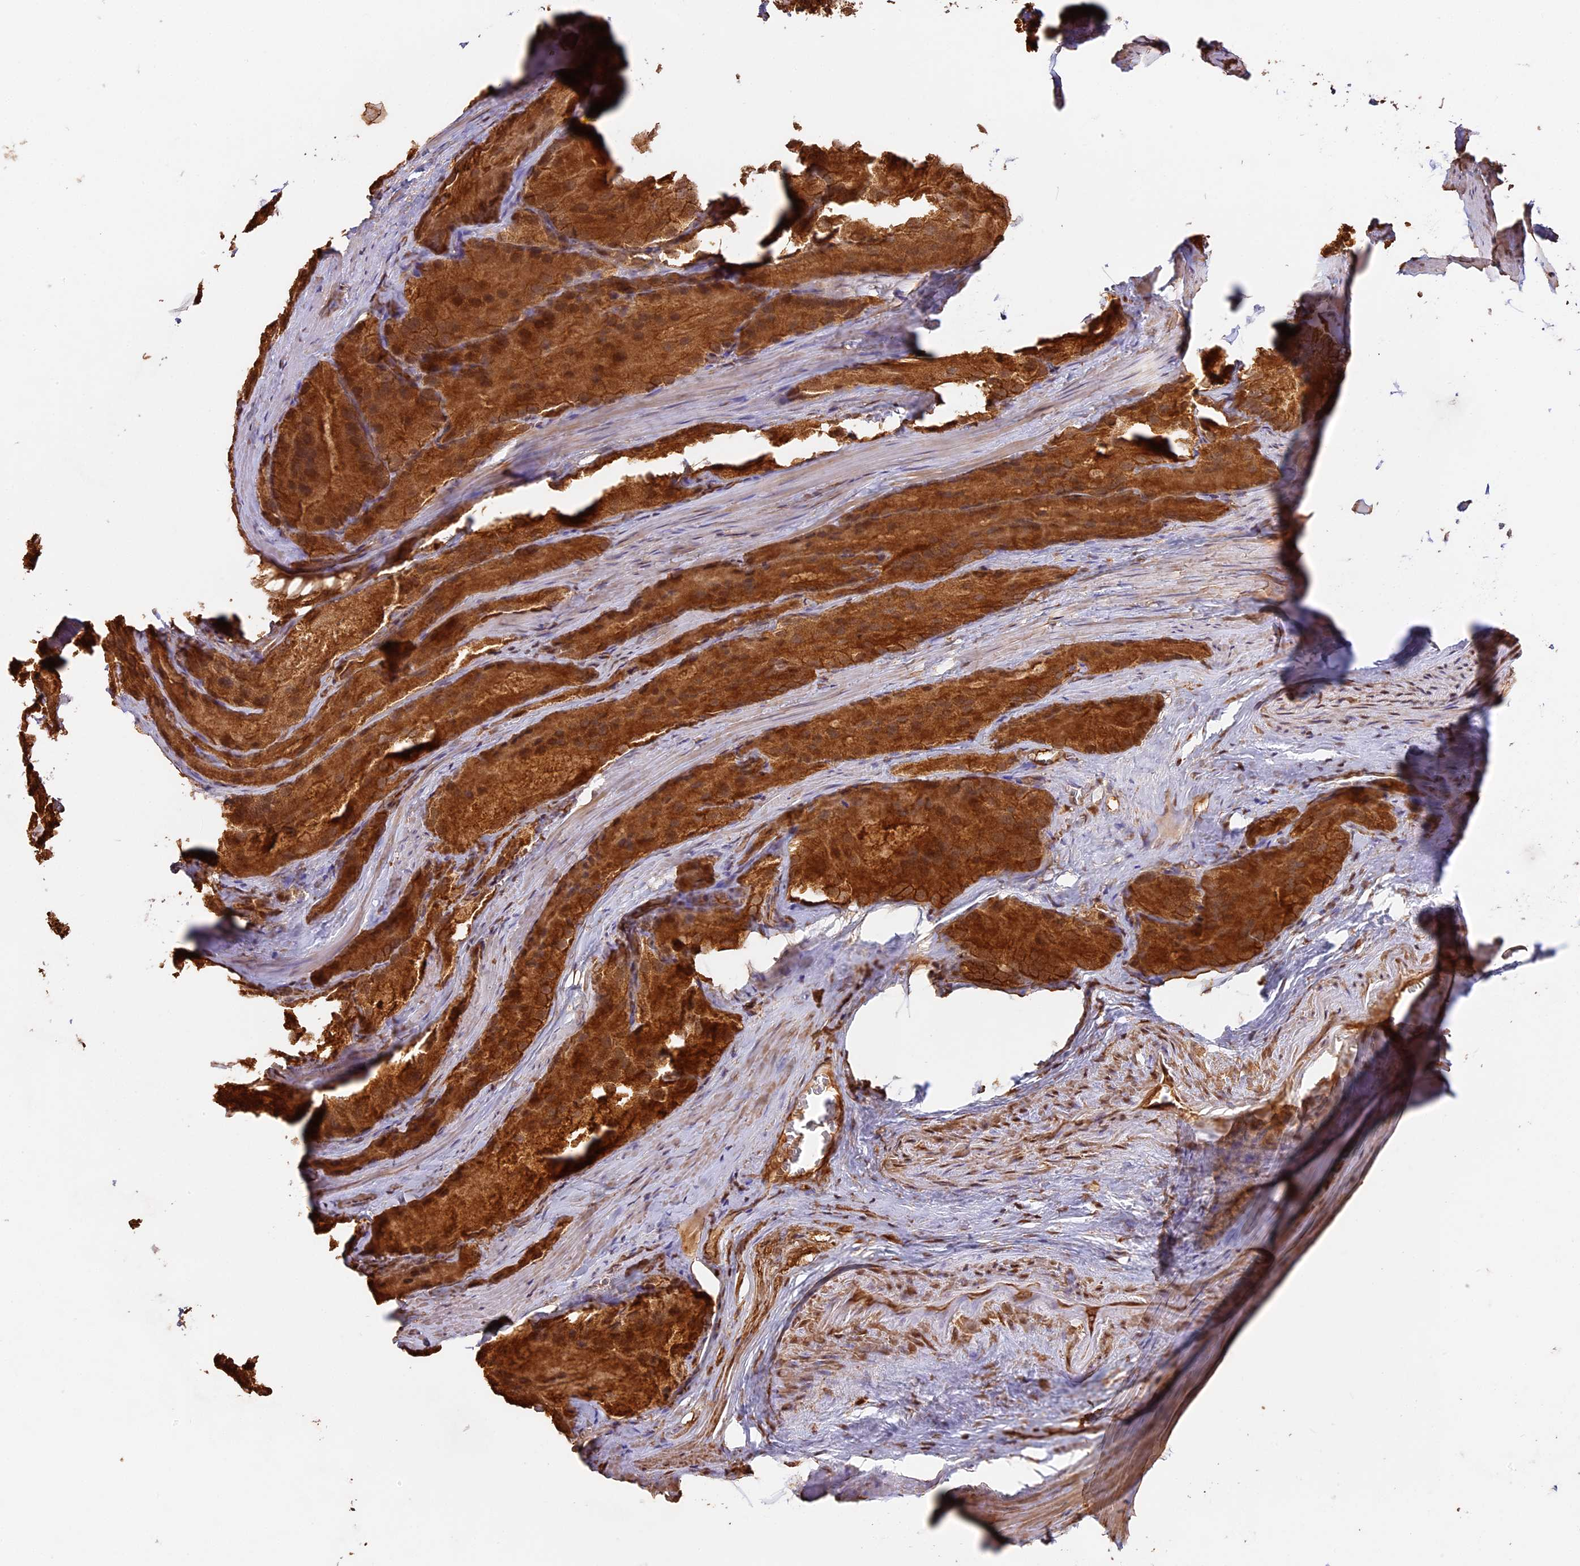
{"staining": {"intensity": "strong", "quantity": ">75%", "location": "cytoplasmic/membranous"}, "tissue": "prostate cancer", "cell_type": "Tumor cells", "image_type": "cancer", "snomed": [{"axis": "morphology", "description": "Adenocarcinoma, Low grade"}, {"axis": "topography", "description": "Prostate"}], "caption": "Immunohistochemistry (DAB (3,3'-diaminobenzidine)) staining of human prostate cancer displays strong cytoplasmic/membranous protein staining in about >75% of tumor cells. (DAB IHC, brown staining for protein, blue staining for nuclei).", "gene": "PPP1R37", "patient": {"sex": "male", "age": 69}}